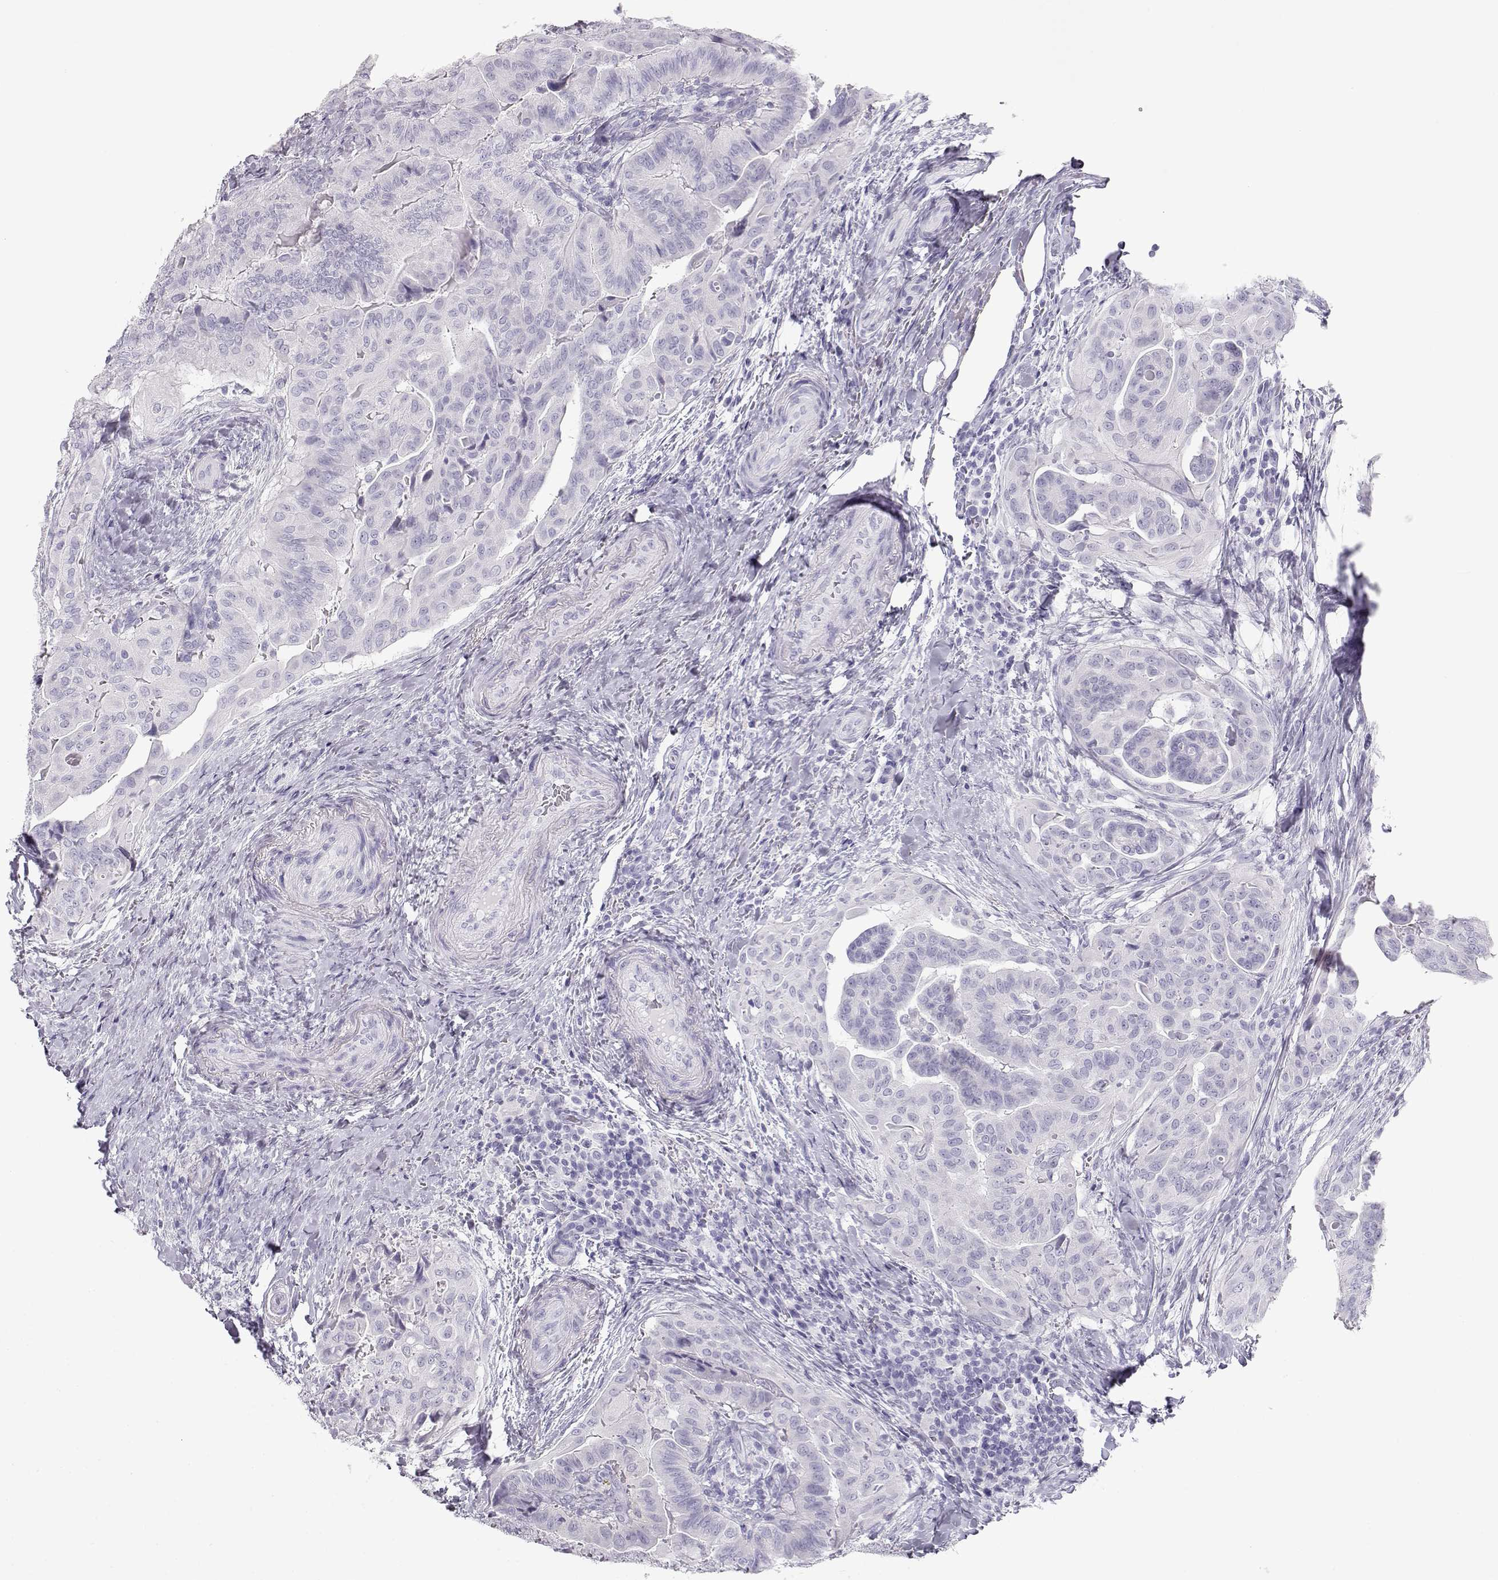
{"staining": {"intensity": "negative", "quantity": "none", "location": "none"}, "tissue": "thyroid cancer", "cell_type": "Tumor cells", "image_type": "cancer", "snomed": [{"axis": "morphology", "description": "Papillary adenocarcinoma, NOS"}, {"axis": "topography", "description": "Thyroid gland"}], "caption": "Immunohistochemistry (IHC) histopathology image of neoplastic tissue: thyroid cancer stained with DAB demonstrates no significant protein expression in tumor cells.", "gene": "TKTL1", "patient": {"sex": "female", "age": 68}}